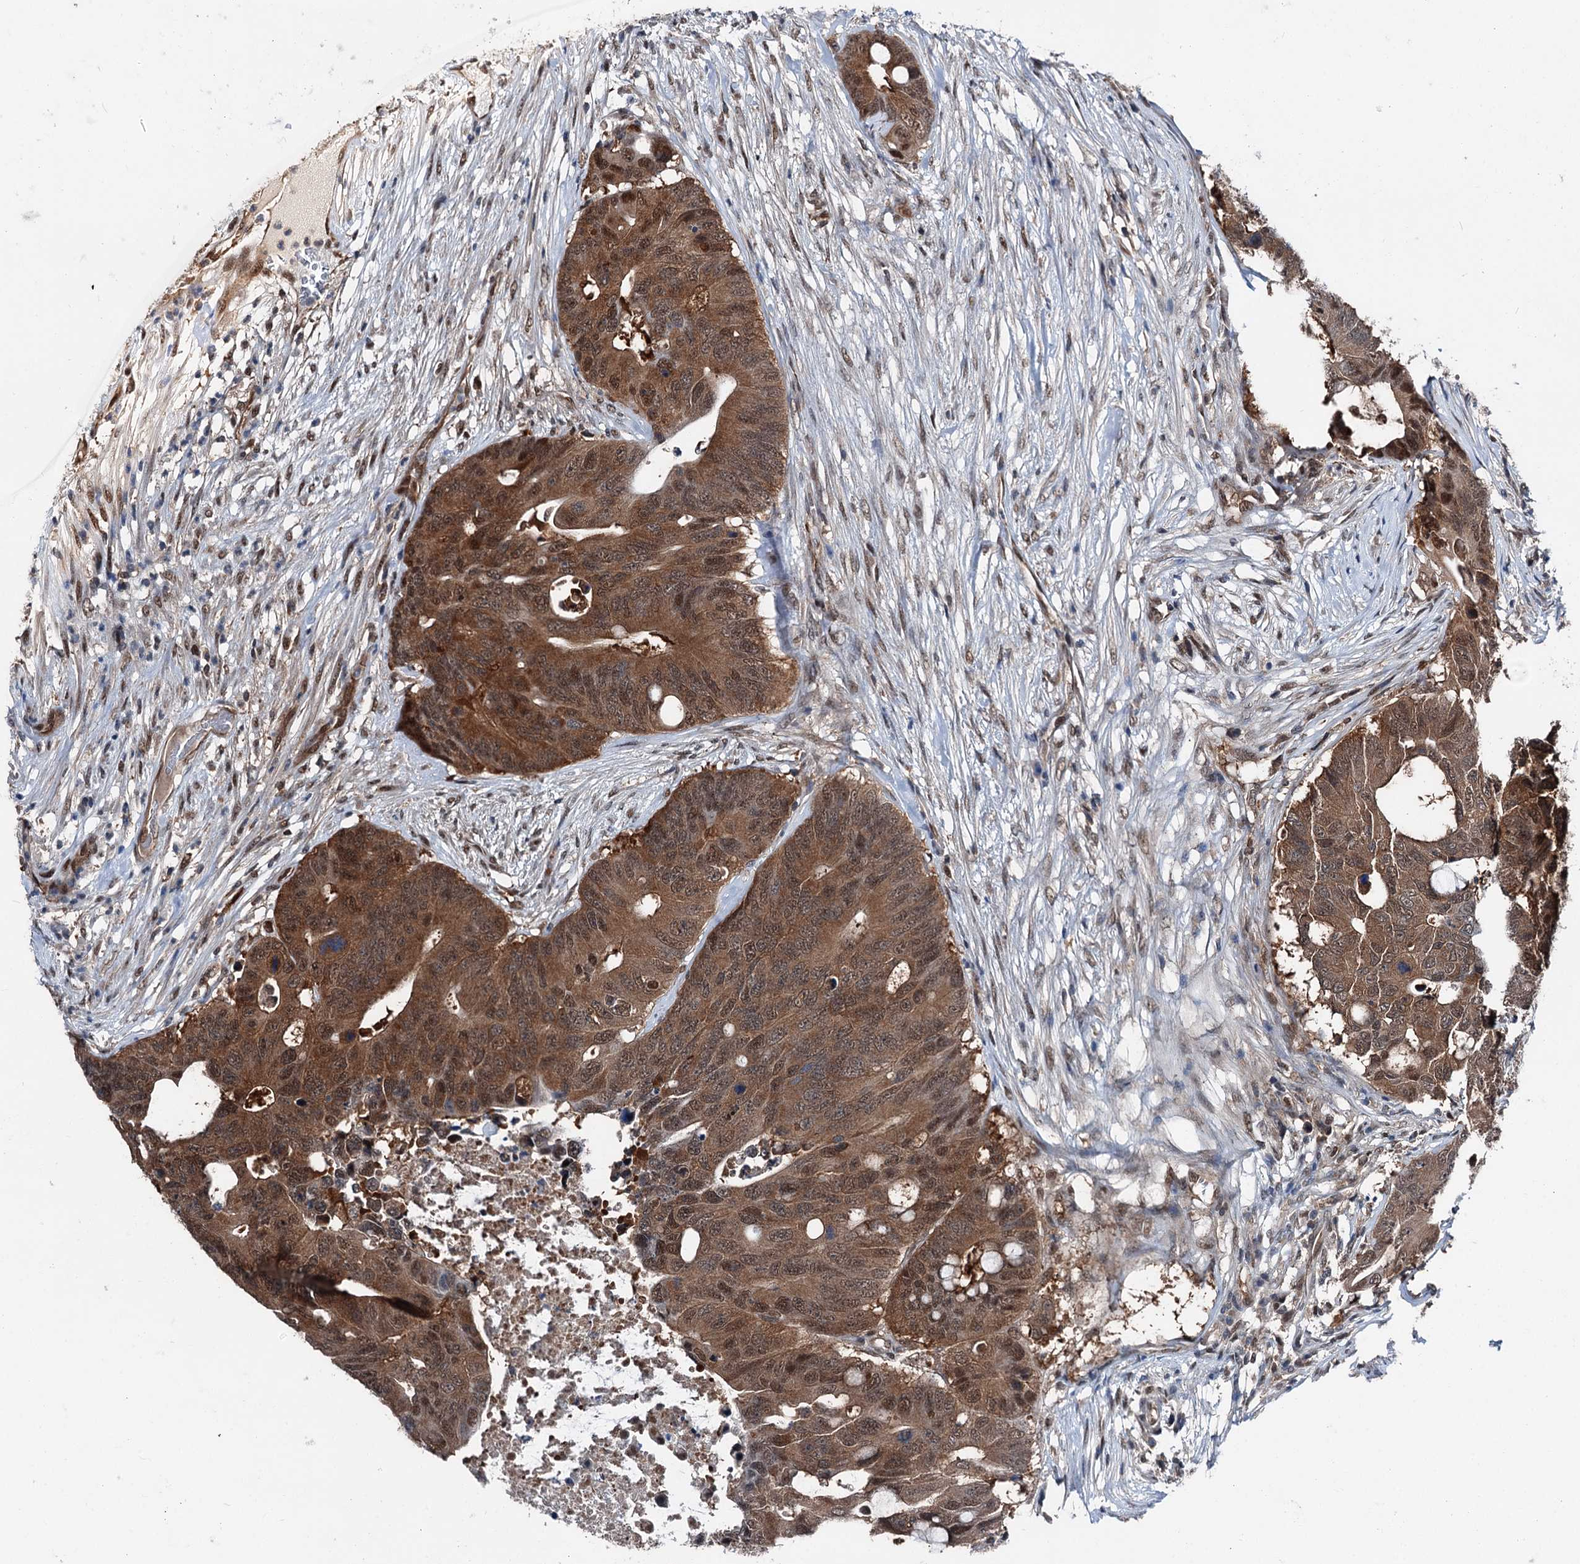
{"staining": {"intensity": "moderate", "quantity": ">75%", "location": "cytoplasmic/membranous,nuclear"}, "tissue": "colorectal cancer", "cell_type": "Tumor cells", "image_type": "cancer", "snomed": [{"axis": "morphology", "description": "Adenocarcinoma, NOS"}, {"axis": "topography", "description": "Colon"}], "caption": "Protein expression analysis of adenocarcinoma (colorectal) displays moderate cytoplasmic/membranous and nuclear positivity in about >75% of tumor cells.", "gene": "PSMD13", "patient": {"sex": "male", "age": 71}}